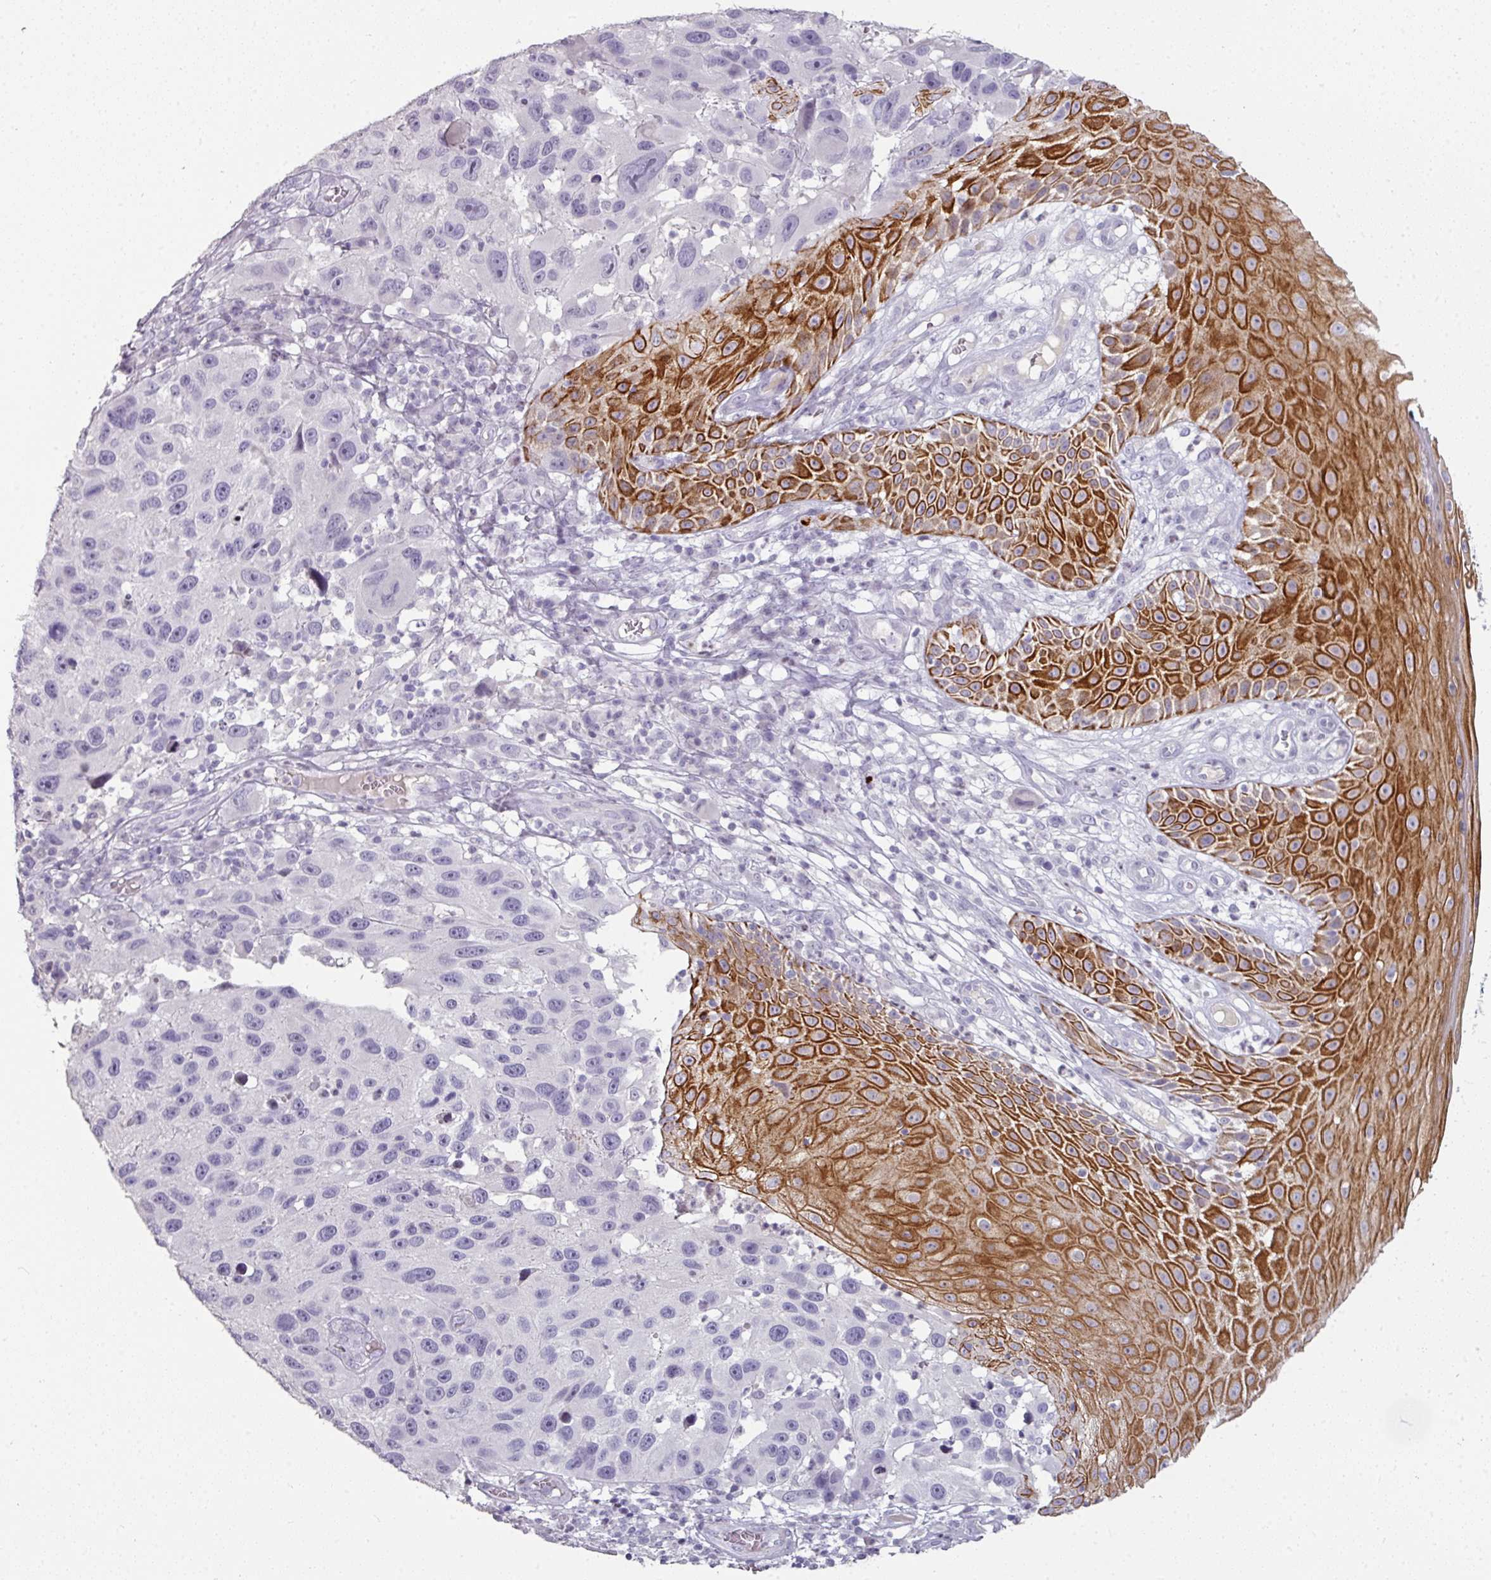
{"staining": {"intensity": "negative", "quantity": "none", "location": "none"}, "tissue": "melanoma", "cell_type": "Tumor cells", "image_type": "cancer", "snomed": [{"axis": "morphology", "description": "Malignant melanoma, NOS"}, {"axis": "topography", "description": "Skin"}], "caption": "Malignant melanoma stained for a protein using immunohistochemistry reveals no staining tumor cells.", "gene": "GTF2H3", "patient": {"sex": "male", "age": 53}}